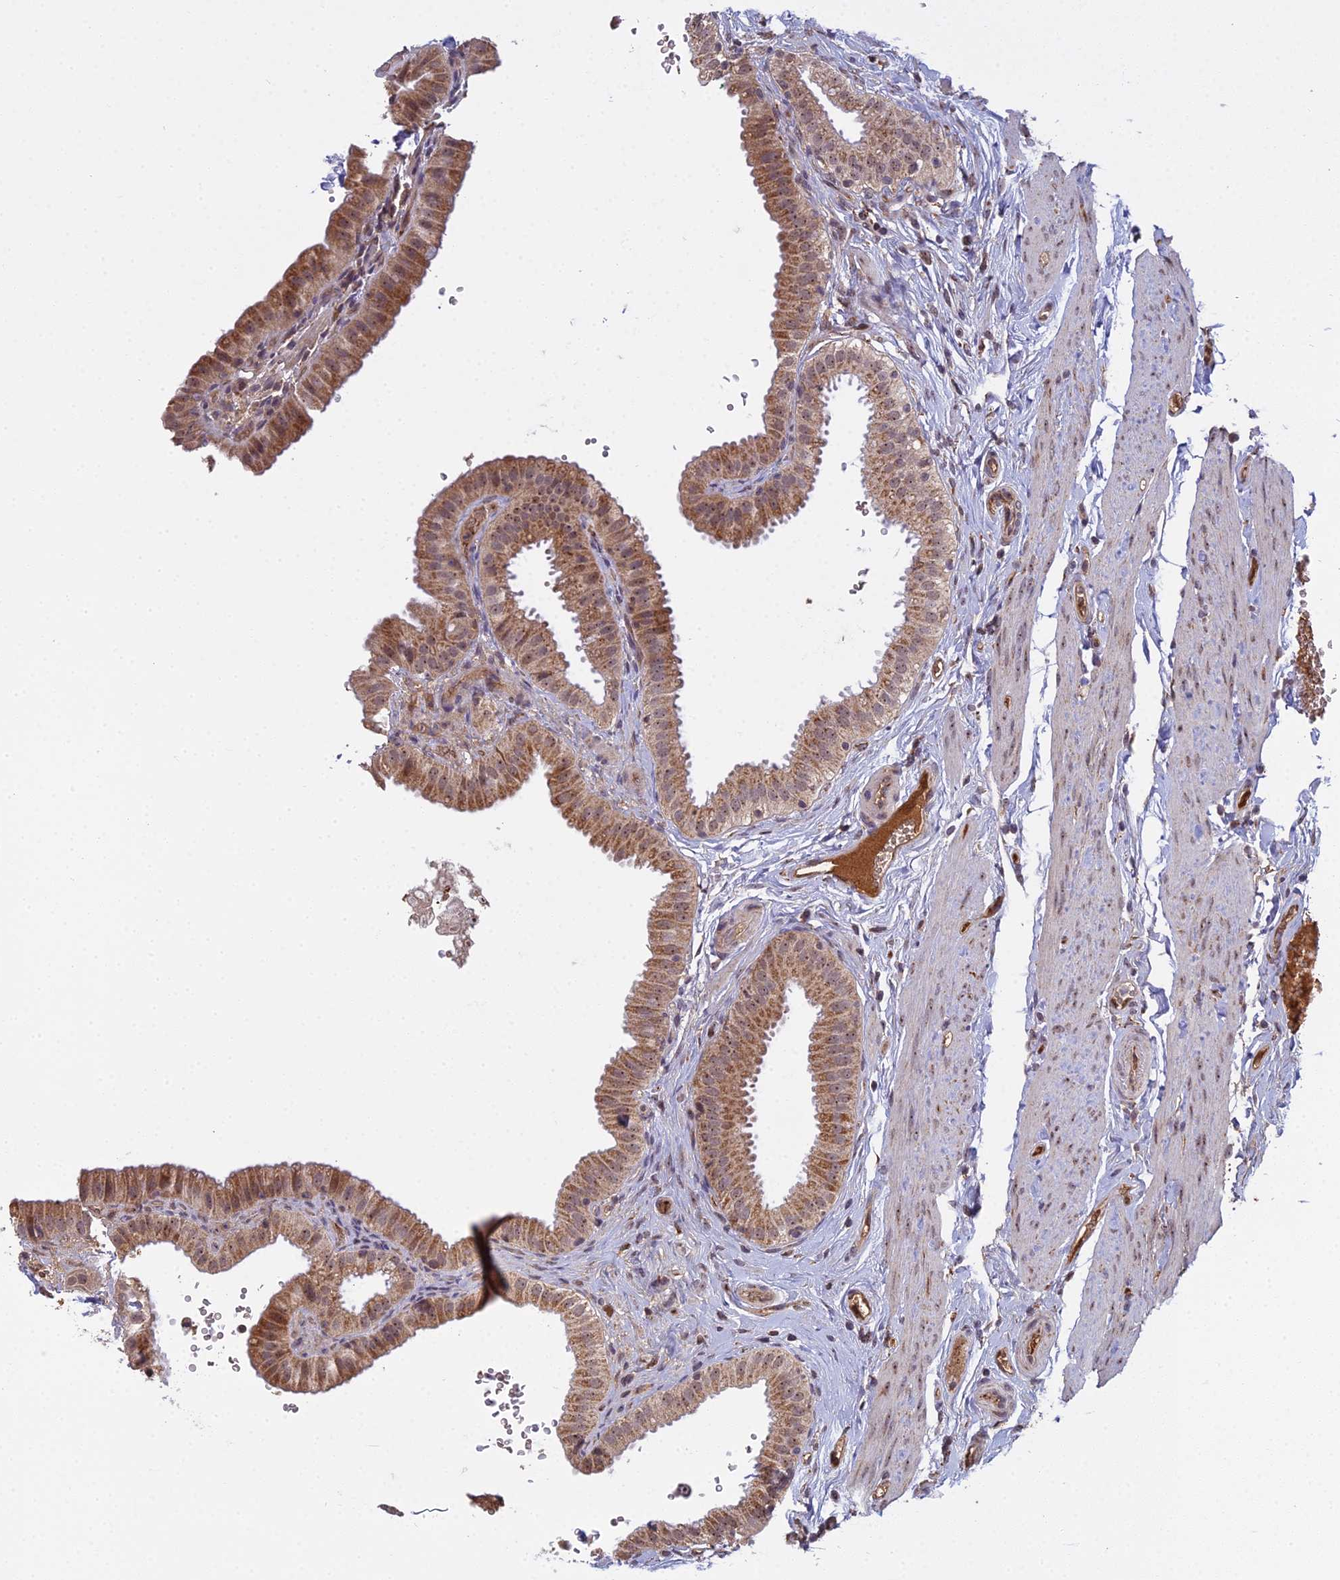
{"staining": {"intensity": "moderate", "quantity": ">75%", "location": "cytoplasmic/membranous,nuclear"}, "tissue": "gallbladder", "cell_type": "Glandular cells", "image_type": "normal", "snomed": [{"axis": "morphology", "description": "Normal tissue, NOS"}, {"axis": "topography", "description": "Gallbladder"}], "caption": "This histopathology image exhibits normal gallbladder stained with immunohistochemistry to label a protein in brown. The cytoplasmic/membranous,nuclear of glandular cells show moderate positivity for the protein. Nuclei are counter-stained blue.", "gene": "MEOX1", "patient": {"sex": "female", "age": 61}}